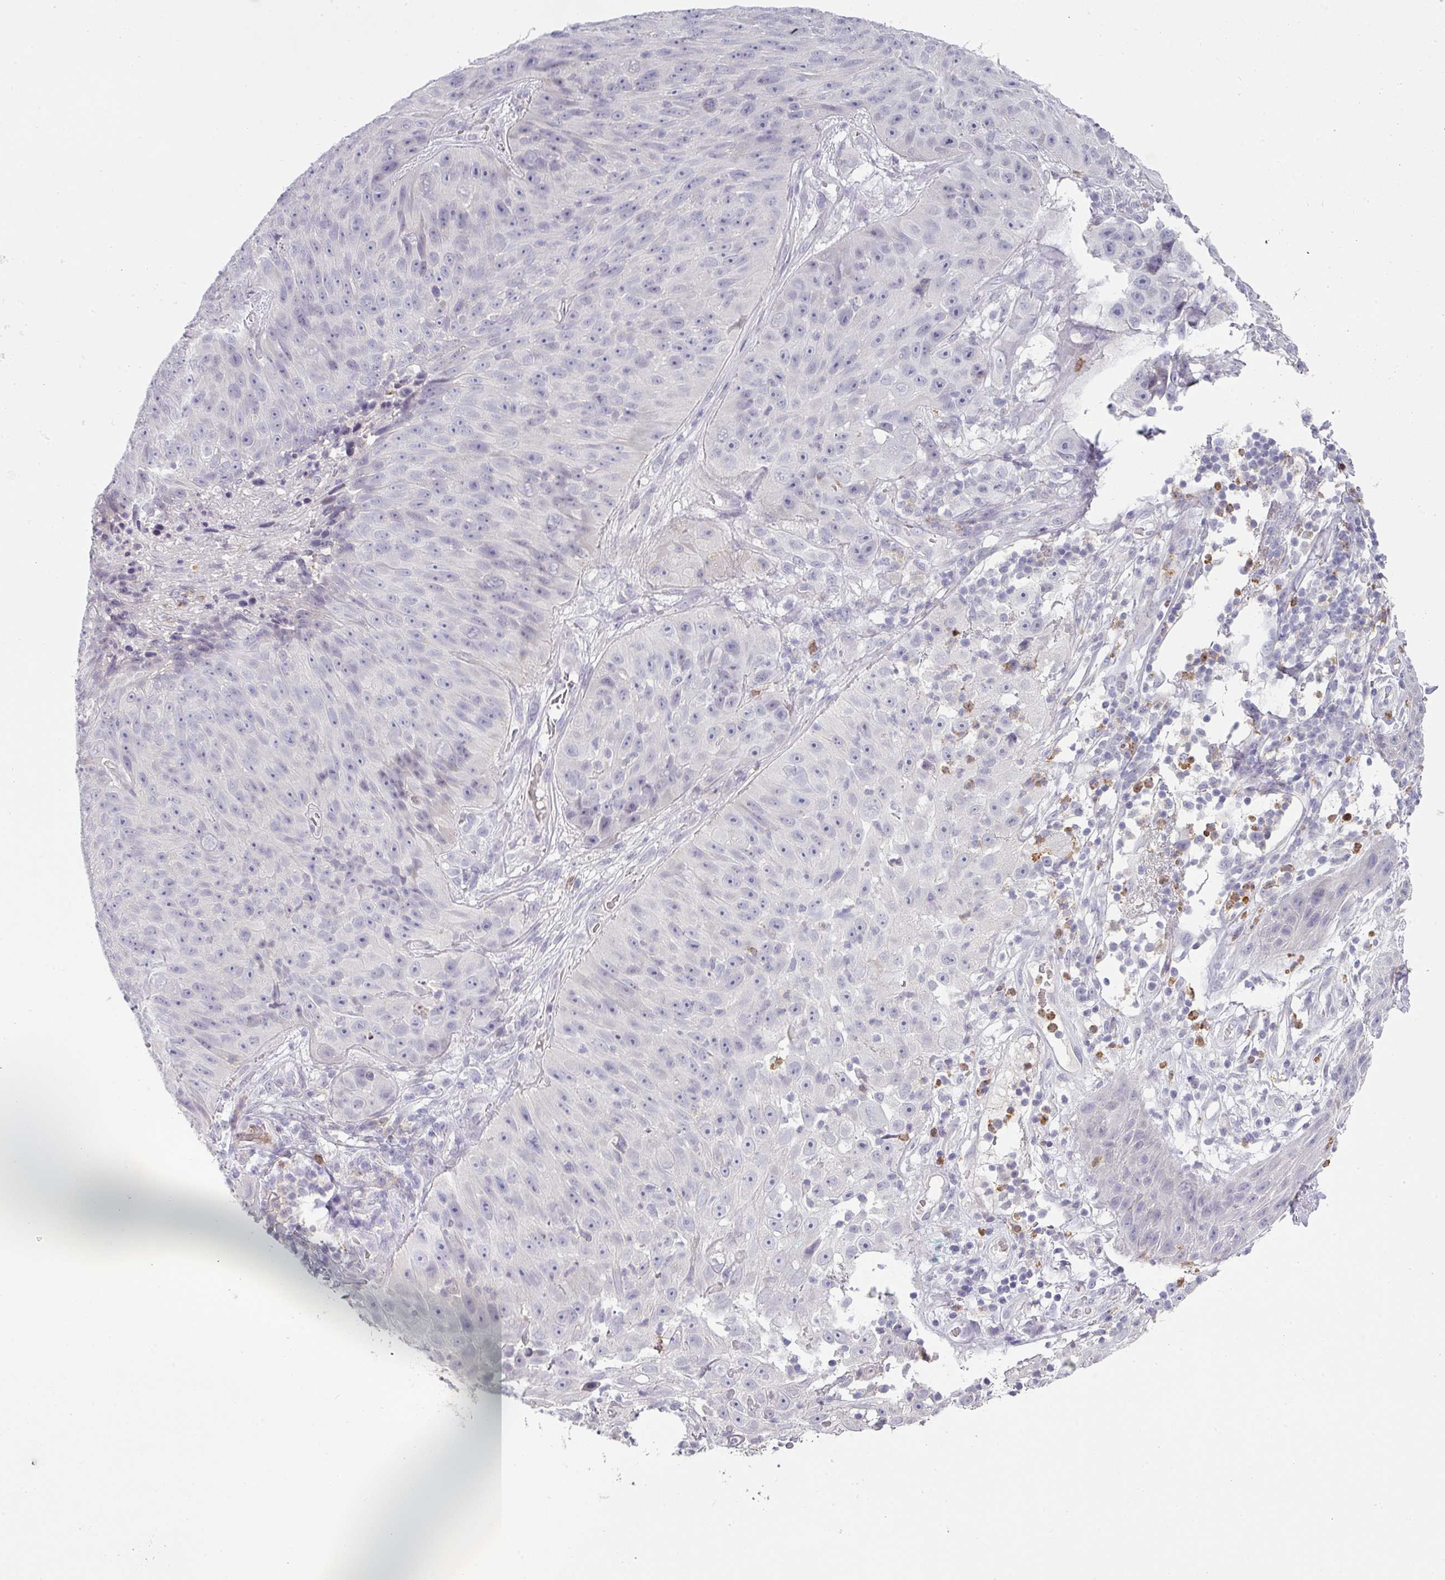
{"staining": {"intensity": "negative", "quantity": "none", "location": "none"}, "tissue": "skin cancer", "cell_type": "Tumor cells", "image_type": "cancer", "snomed": [{"axis": "morphology", "description": "Squamous cell carcinoma, NOS"}, {"axis": "topography", "description": "Skin"}], "caption": "Immunohistochemistry (IHC) image of human skin cancer stained for a protein (brown), which demonstrates no expression in tumor cells.", "gene": "BTLA", "patient": {"sex": "female", "age": 87}}